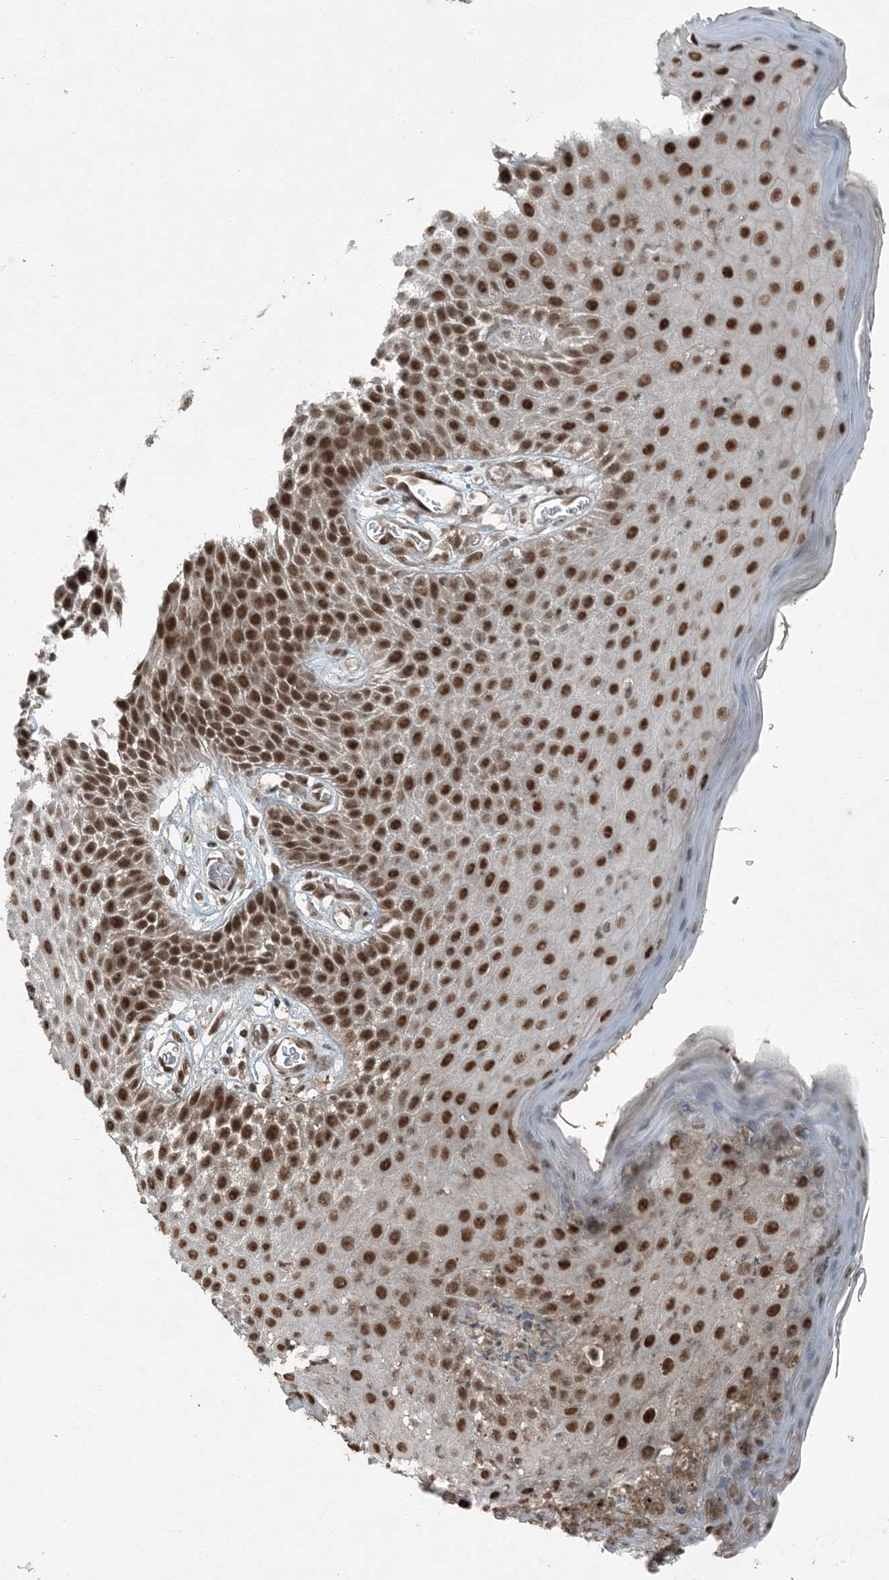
{"staining": {"intensity": "strong", "quantity": ">75%", "location": "cytoplasmic/membranous,nuclear"}, "tissue": "skin", "cell_type": "Epidermal cells", "image_type": "normal", "snomed": [{"axis": "morphology", "description": "Normal tissue, NOS"}, {"axis": "topography", "description": "Vulva"}], "caption": "A high-resolution micrograph shows immunohistochemistry staining of unremarkable skin, which demonstrates strong cytoplasmic/membranous,nuclear expression in approximately >75% of epidermal cells.", "gene": "TRAPPC12", "patient": {"sex": "female", "age": 68}}